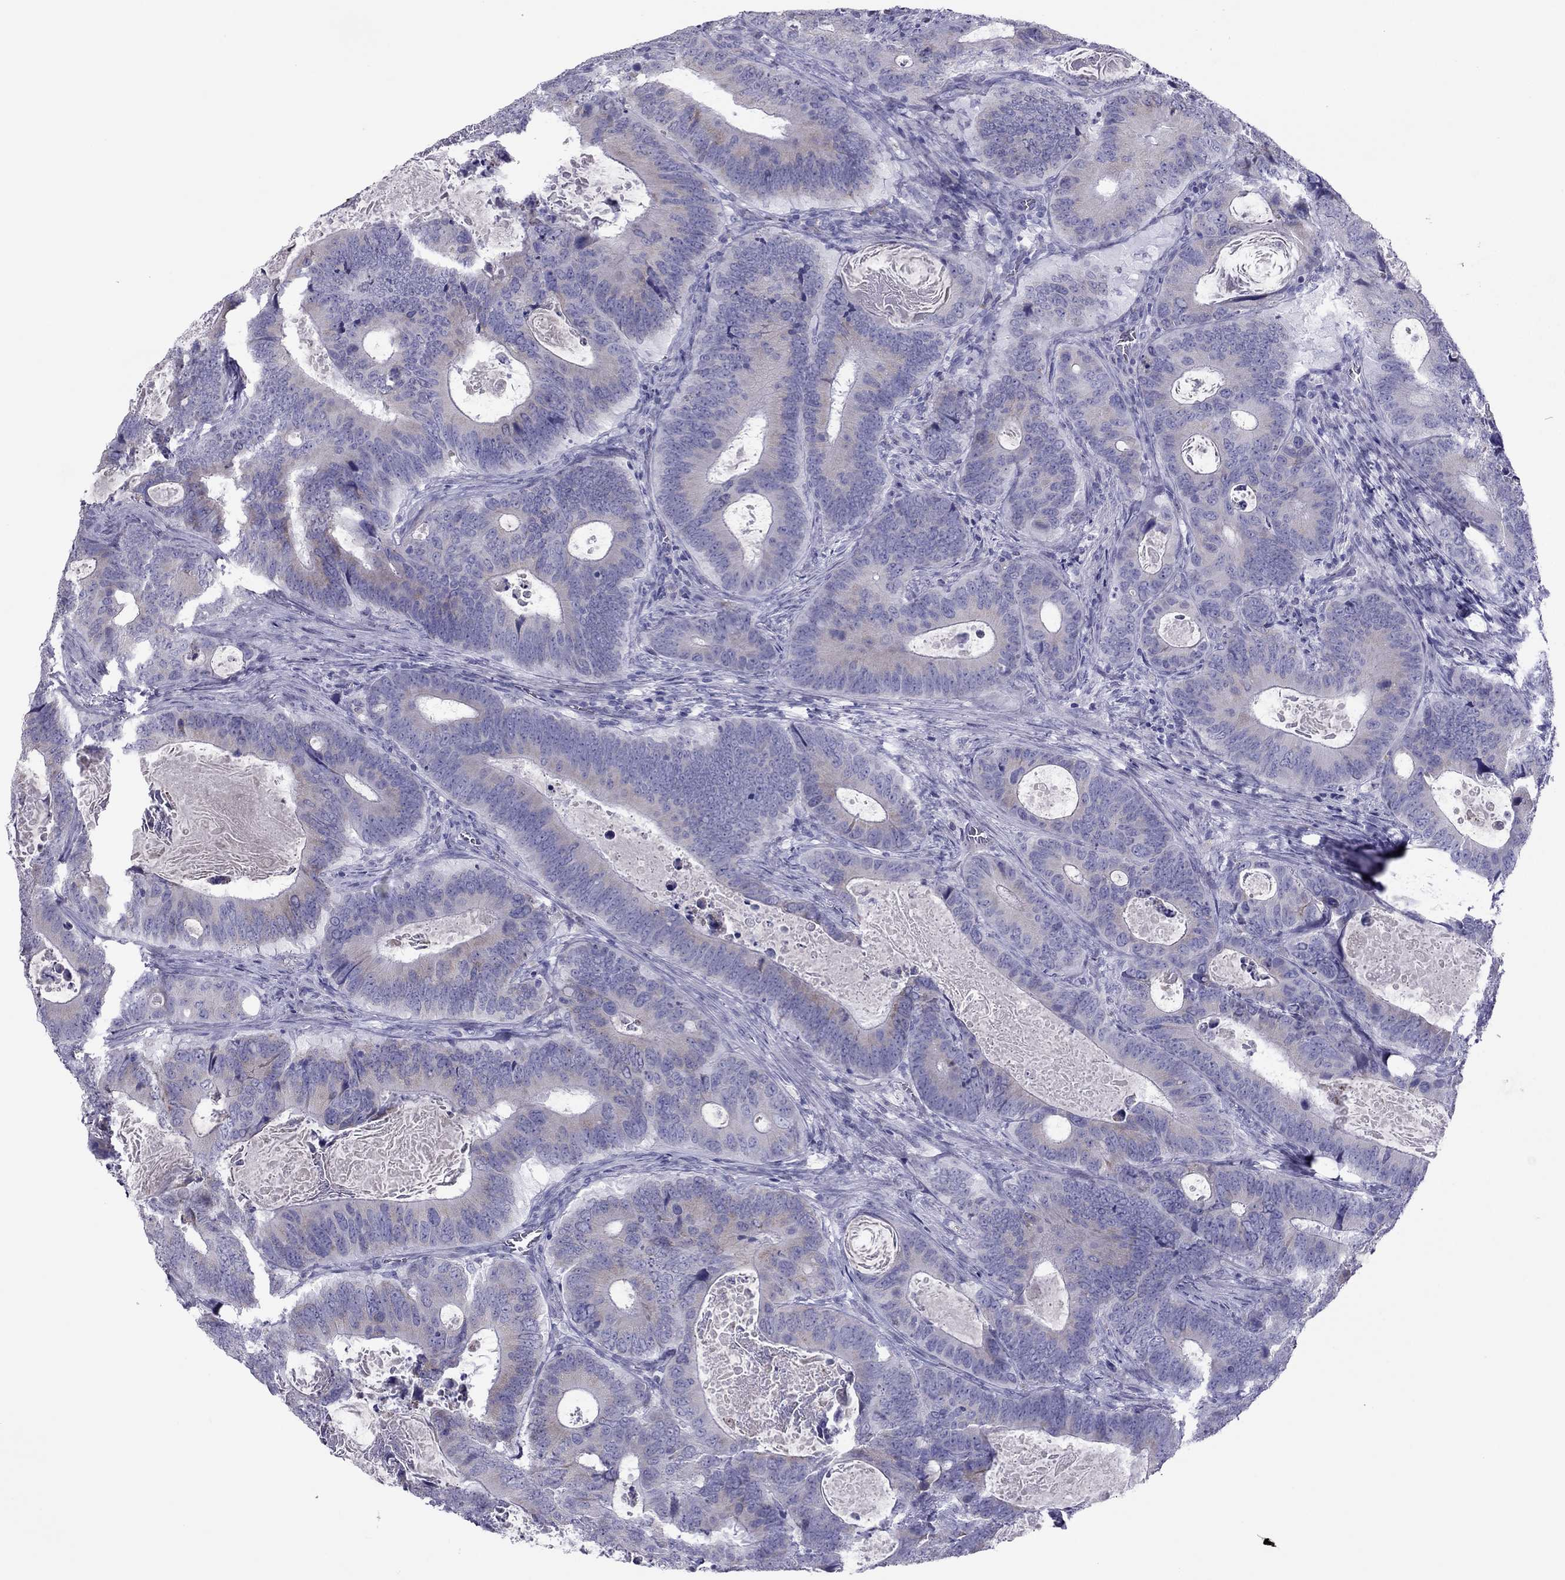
{"staining": {"intensity": "negative", "quantity": "none", "location": "none"}, "tissue": "colorectal cancer", "cell_type": "Tumor cells", "image_type": "cancer", "snomed": [{"axis": "morphology", "description": "Adenocarcinoma, NOS"}, {"axis": "topography", "description": "Colon"}], "caption": "Immunohistochemical staining of colorectal cancer (adenocarcinoma) shows no significant positivity in tumor cells. (DAB immunohistochemistry (IHC), high magnification).", "gene": "MAEL", "patient": {"sex": "female", "age": 82}}